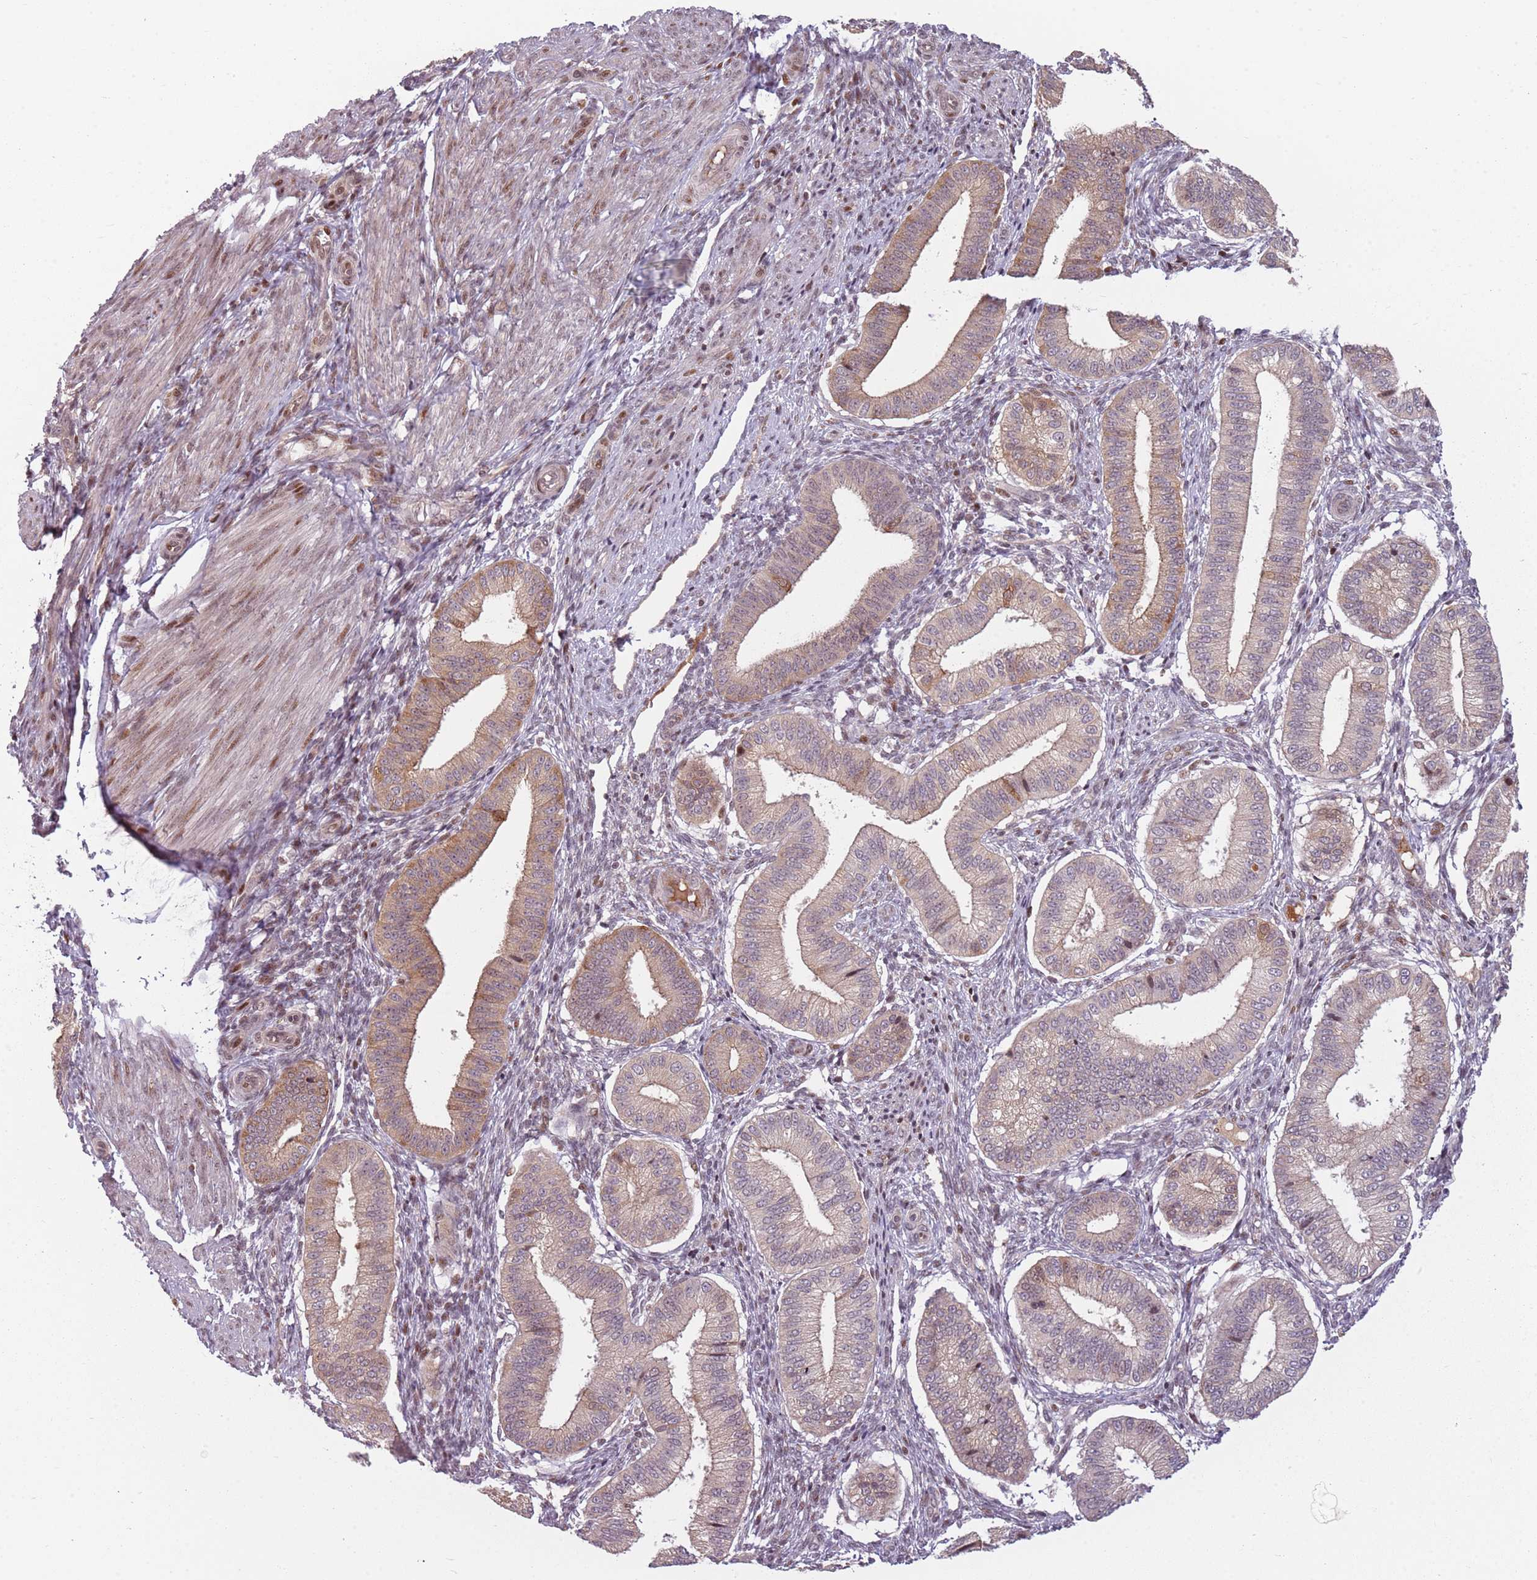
{"staining": {"intensity": "weak", "quantity": "<25%", "location": "cytoplasmic/membranous,nuclear"}, "tissue": "endometrium", "cell_type": "Cells in endometrial stroma", "image_type": "normal", "snomed": [{"axis": "morphology", "description": "Normal tissue, NOS"}, {"axis": "topography", "description": "Endometrium"}], "caption": "This is an immunohistochemistry (IHC) image of benign endometrium. There is no expression in cells in endometrial stroma.", "gene": "ADGRG1", "patient": {"sex": "female", "age": 39}}